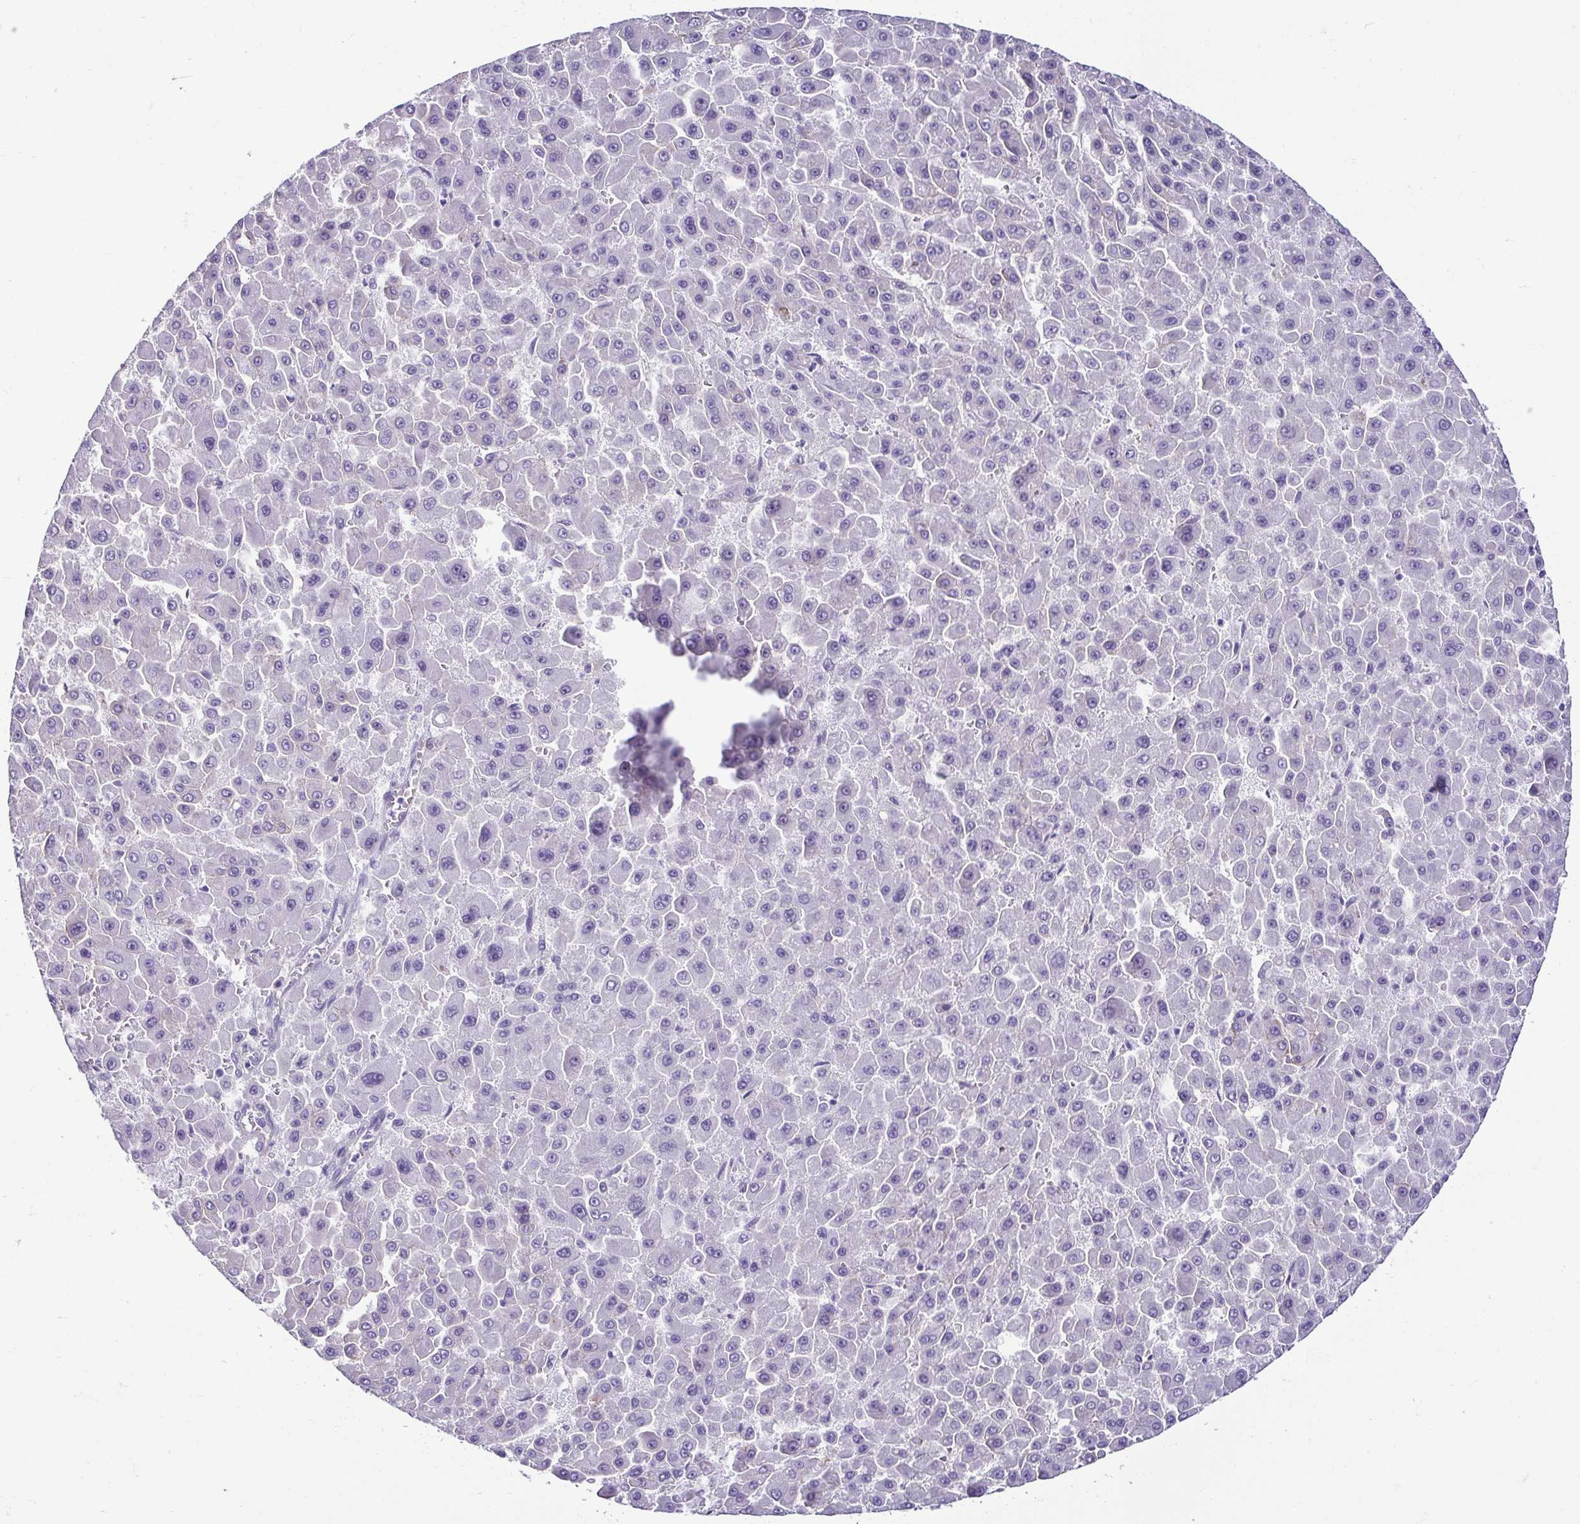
{"staining": {"intensity": "negative", "quantity": "none", "location": "none"}, "tissue": "liver cancer", "cell_type": "Tumor cells", "image_type": "cancer", "snomed": [{"axis": "morphology", "description": "Carcinoma, Hepatocellular, NOS"}, {"axis": "topography", "description": "Liver"}], "caption": "A photomicrograph of liver cancer (hepatocellular carcinoma) stained for a protein demonstrates no brown staining in tumor cells.", "gene": "CASP14", "patient": {"sex": "male", "age": 78}}